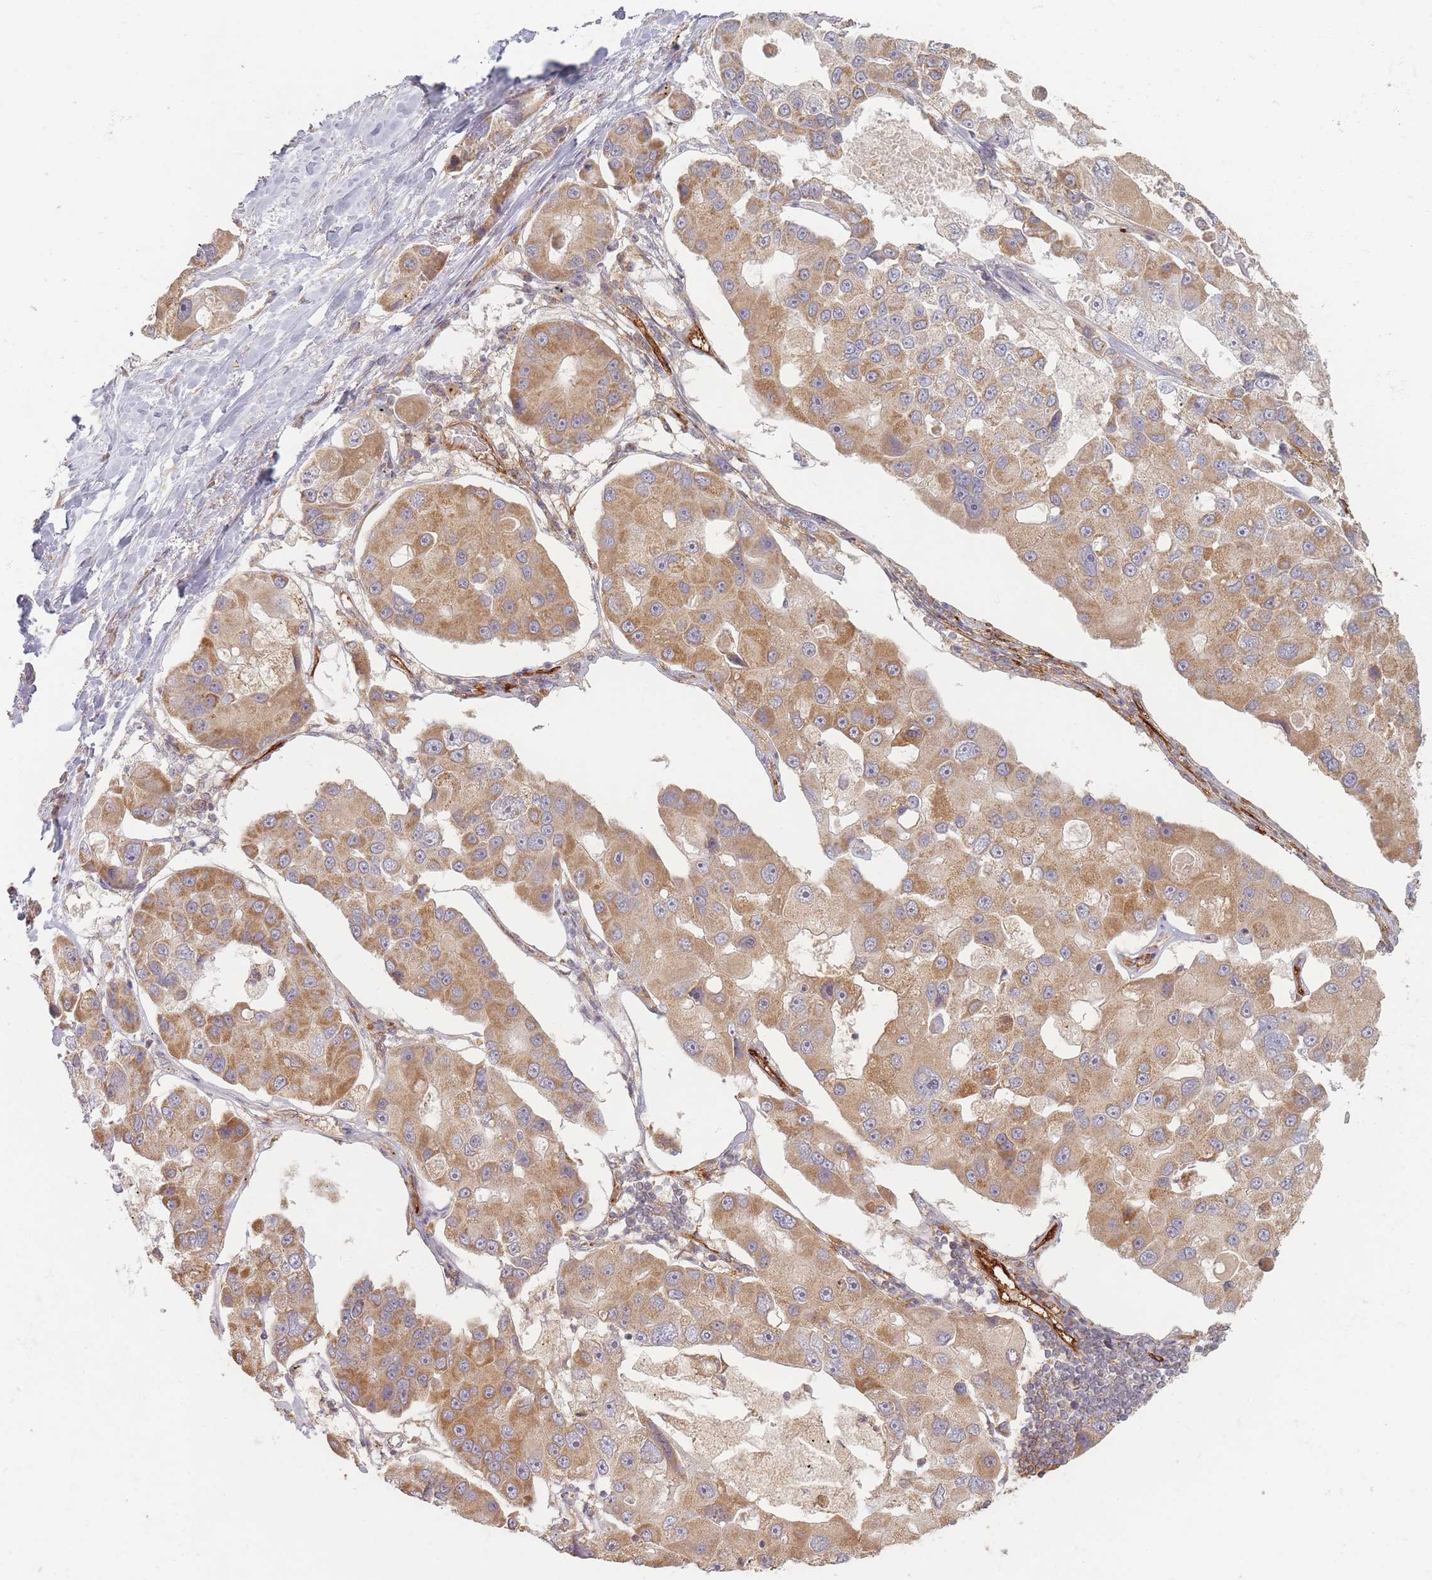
{"staining": {"intensity": "moderate", "quantity": ">75%", "location": "cytoplasmic/membranous"}, "tissue": "lung cancer", "cell_type": "Tumor cells", "image_type": "cancer", "snomed": [{"axis": "morphology", "description": "Adenocarcinoma, NOS"}, {"axis": "topography", "description": "Lung"}], "caption": "DAB (3,3'-diaminobenzidine) immunohistochemical staining of lung adenocarcinoma demonstrates moderate cytoplasmic/membranous protein positivity in approximately >75% of tumor cells. (DAB (3,3'-diaminobenzidine) IHC with brightfield microscopy, high magnification).", "gene": "MRPS6", "patient": {"sex": "female", "age": 54}}